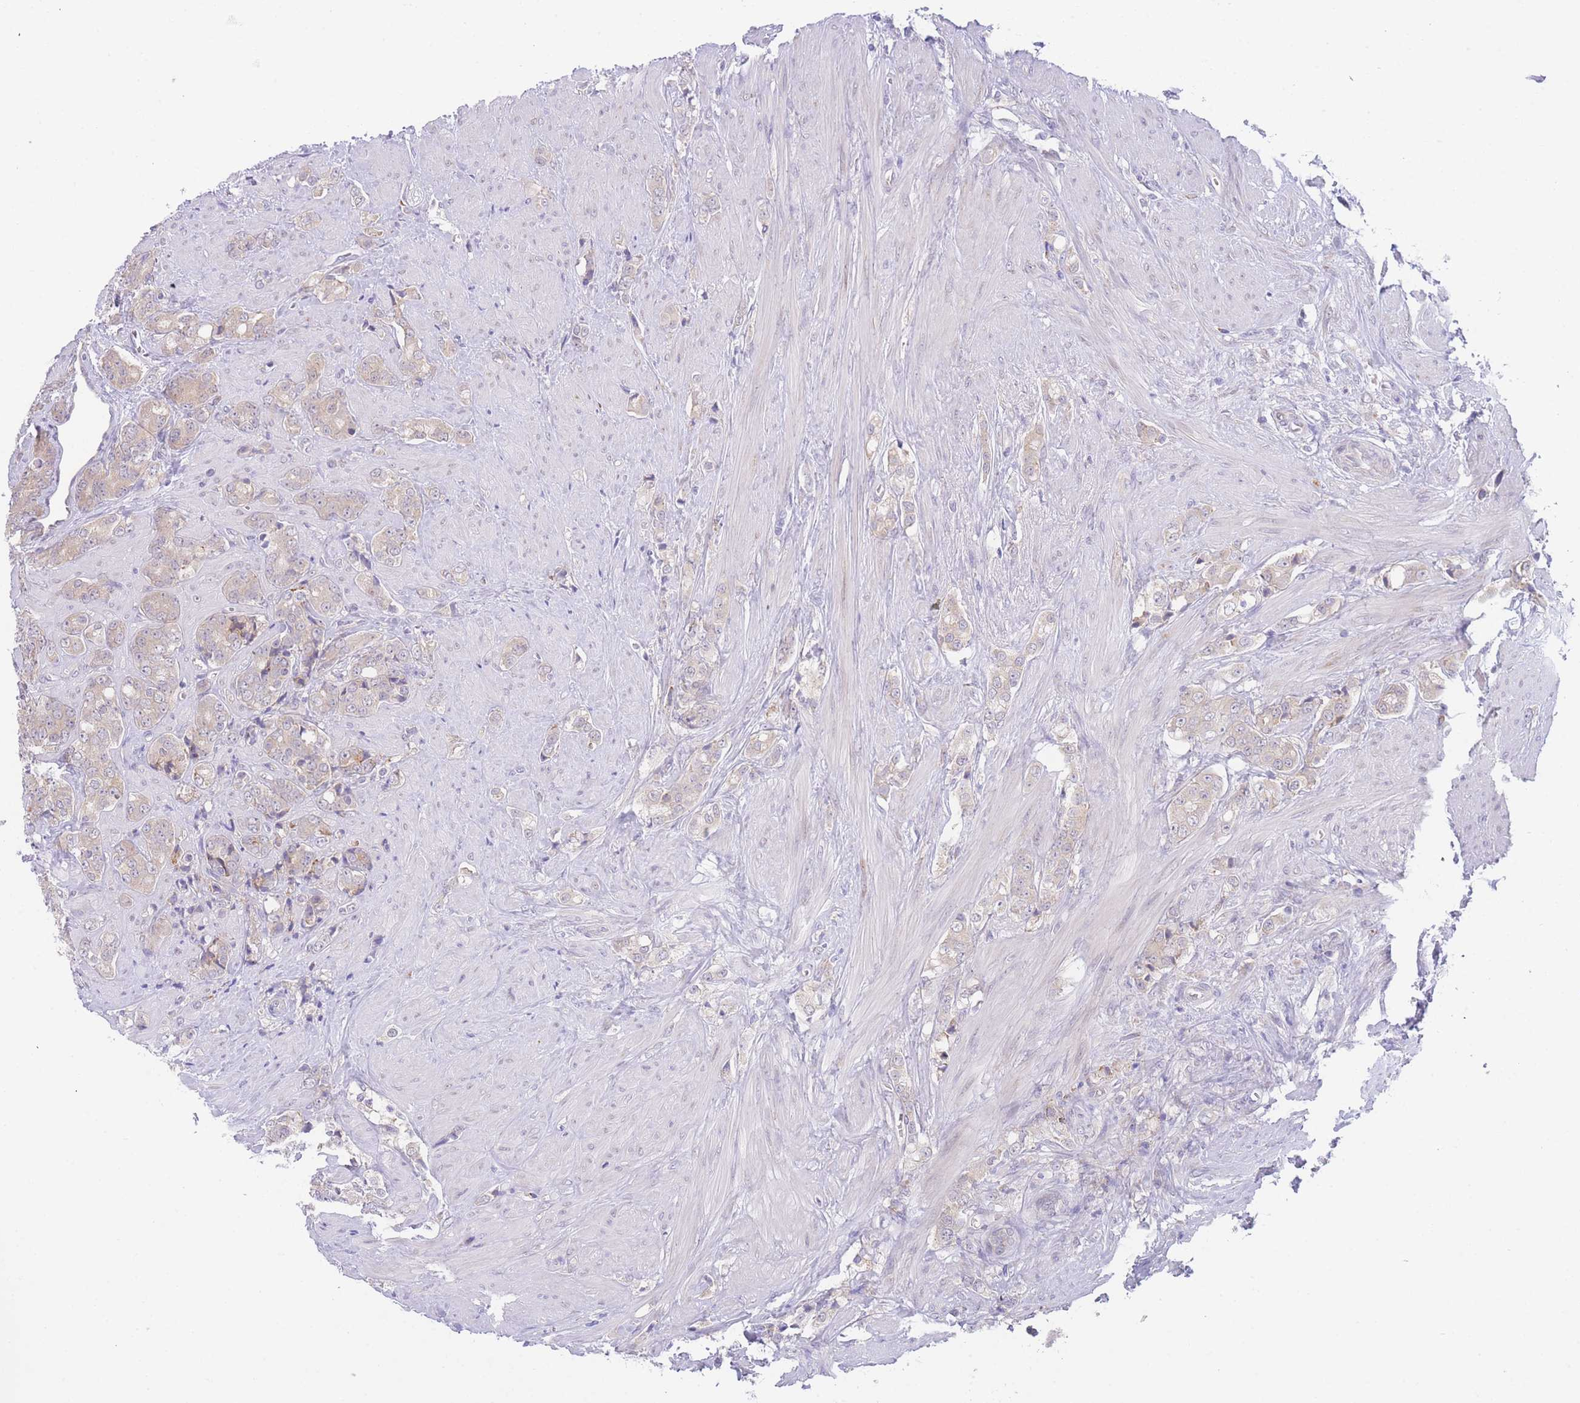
{"staining": {"intensity": "negative", "quantity": "none", "location": "none"}, "tissue": "prostate cancer", "cell_type": "Tumor cells", "image_type": "cancer", "snomed": [{"axis": "morphology", "description": "Adenocarcinoma, High grade"}, {"axis": "topography", "description": "Prostate"}], "caption": "IHC of human prostate cancer (adenocarcinoma (high-grade)) exhibits no expression in tumor cells. (Stains: DAB immunohistochemistry (IHC) with hematoxylin counter stain, Microscopy: brightfield microscopy at high magnification).", "gene": "ZNF510", "patient": {"sex": "male", "age": 62}}